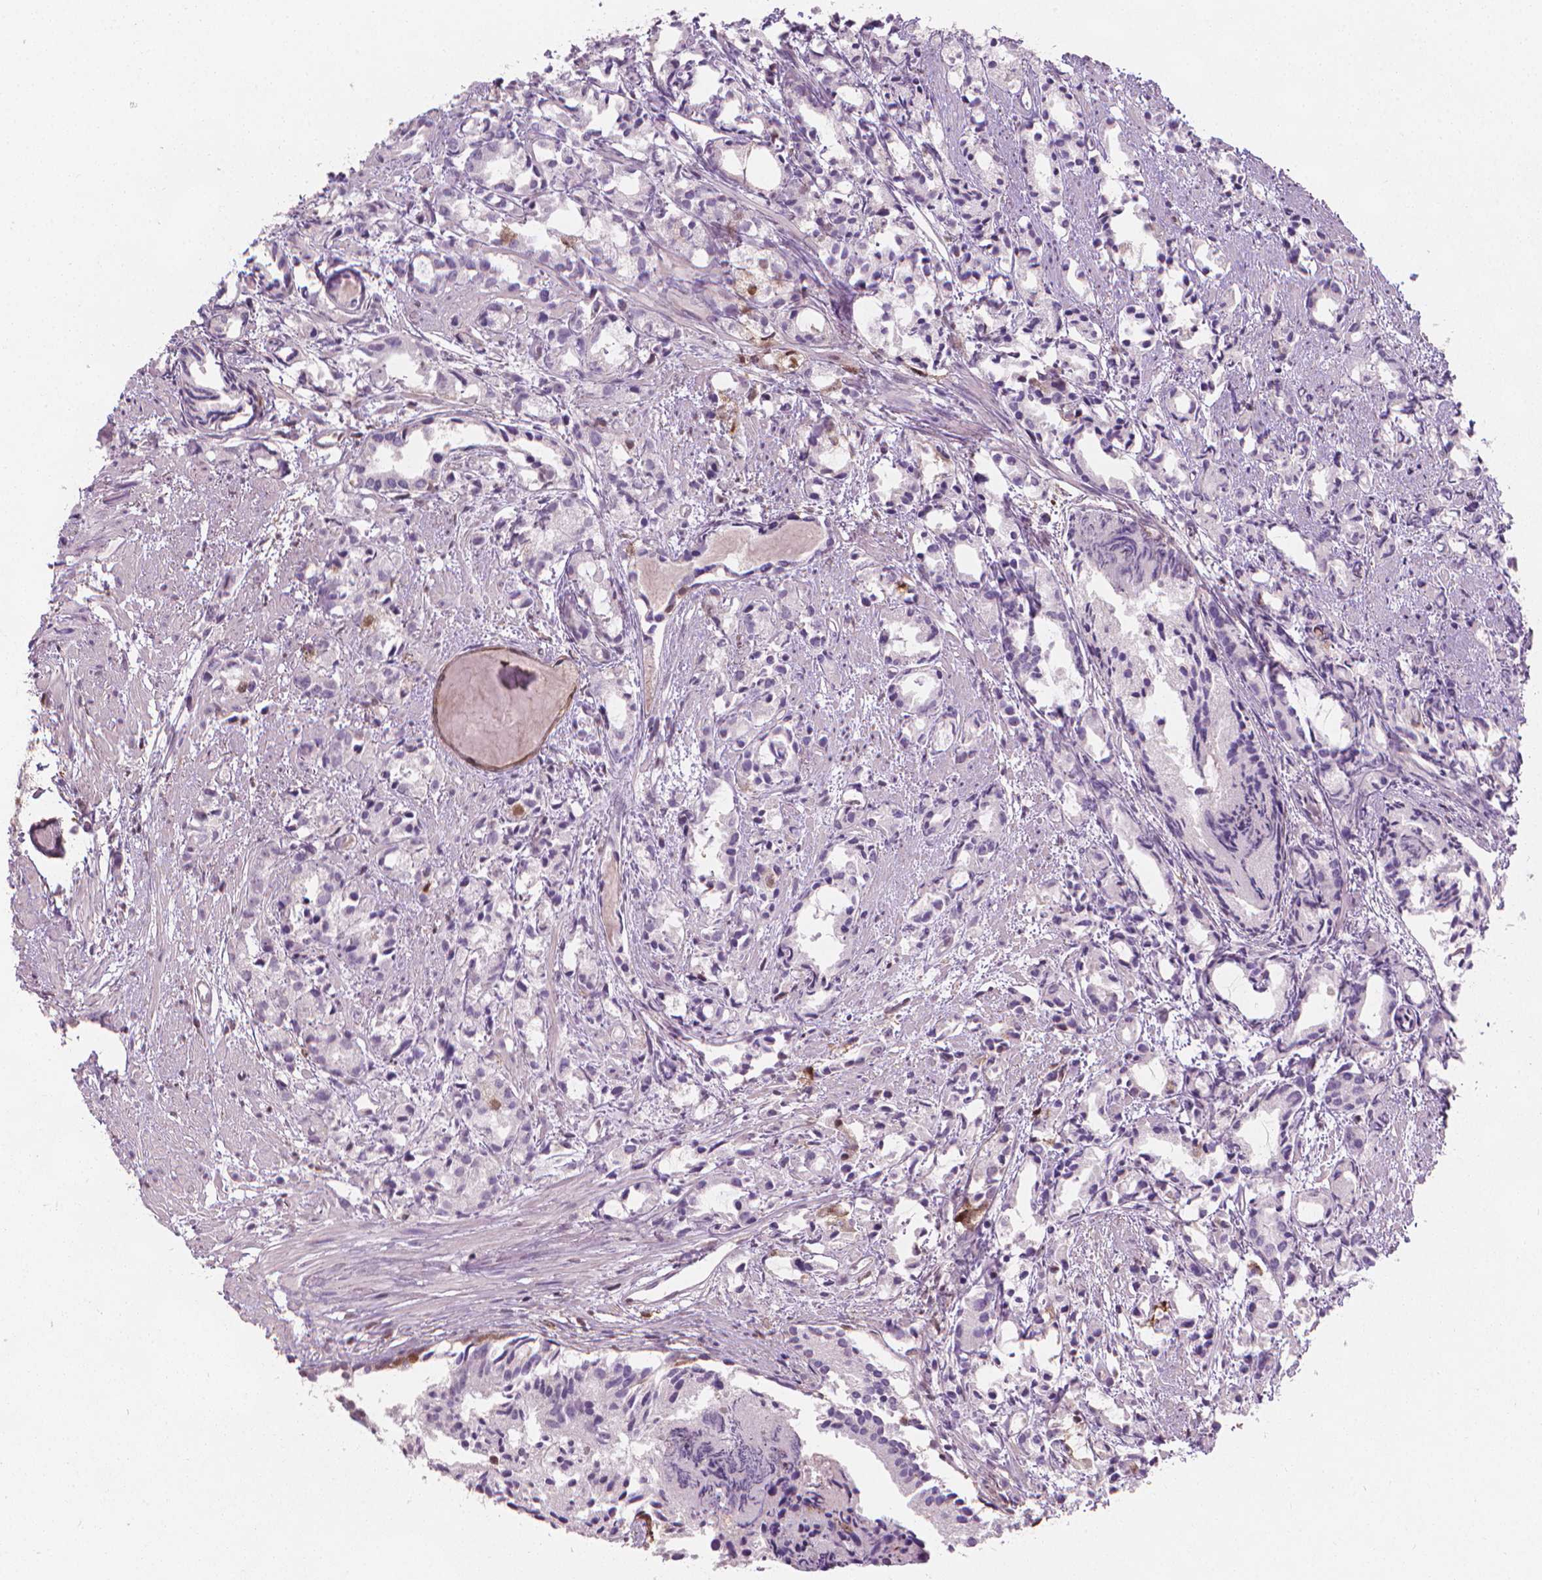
{"staining": {"intensity": "negative", "quantity": "none", "location": "none"}, "tissue": "prostate cancer", "cell_type": "Tumor cells", "image_type": "cancer", "snomed": [{"axis": "morphology", "description": "Adenocarcinoma, High grade"}, {"axis": "topography", "description": "Prostate"}], "caption": "IHC of human high-grade adenocarcinoma (prostate) shows no expression in tumor cells.", "gene": "TNFAIP2", "patient": {"sex": "male", "age": 79}}